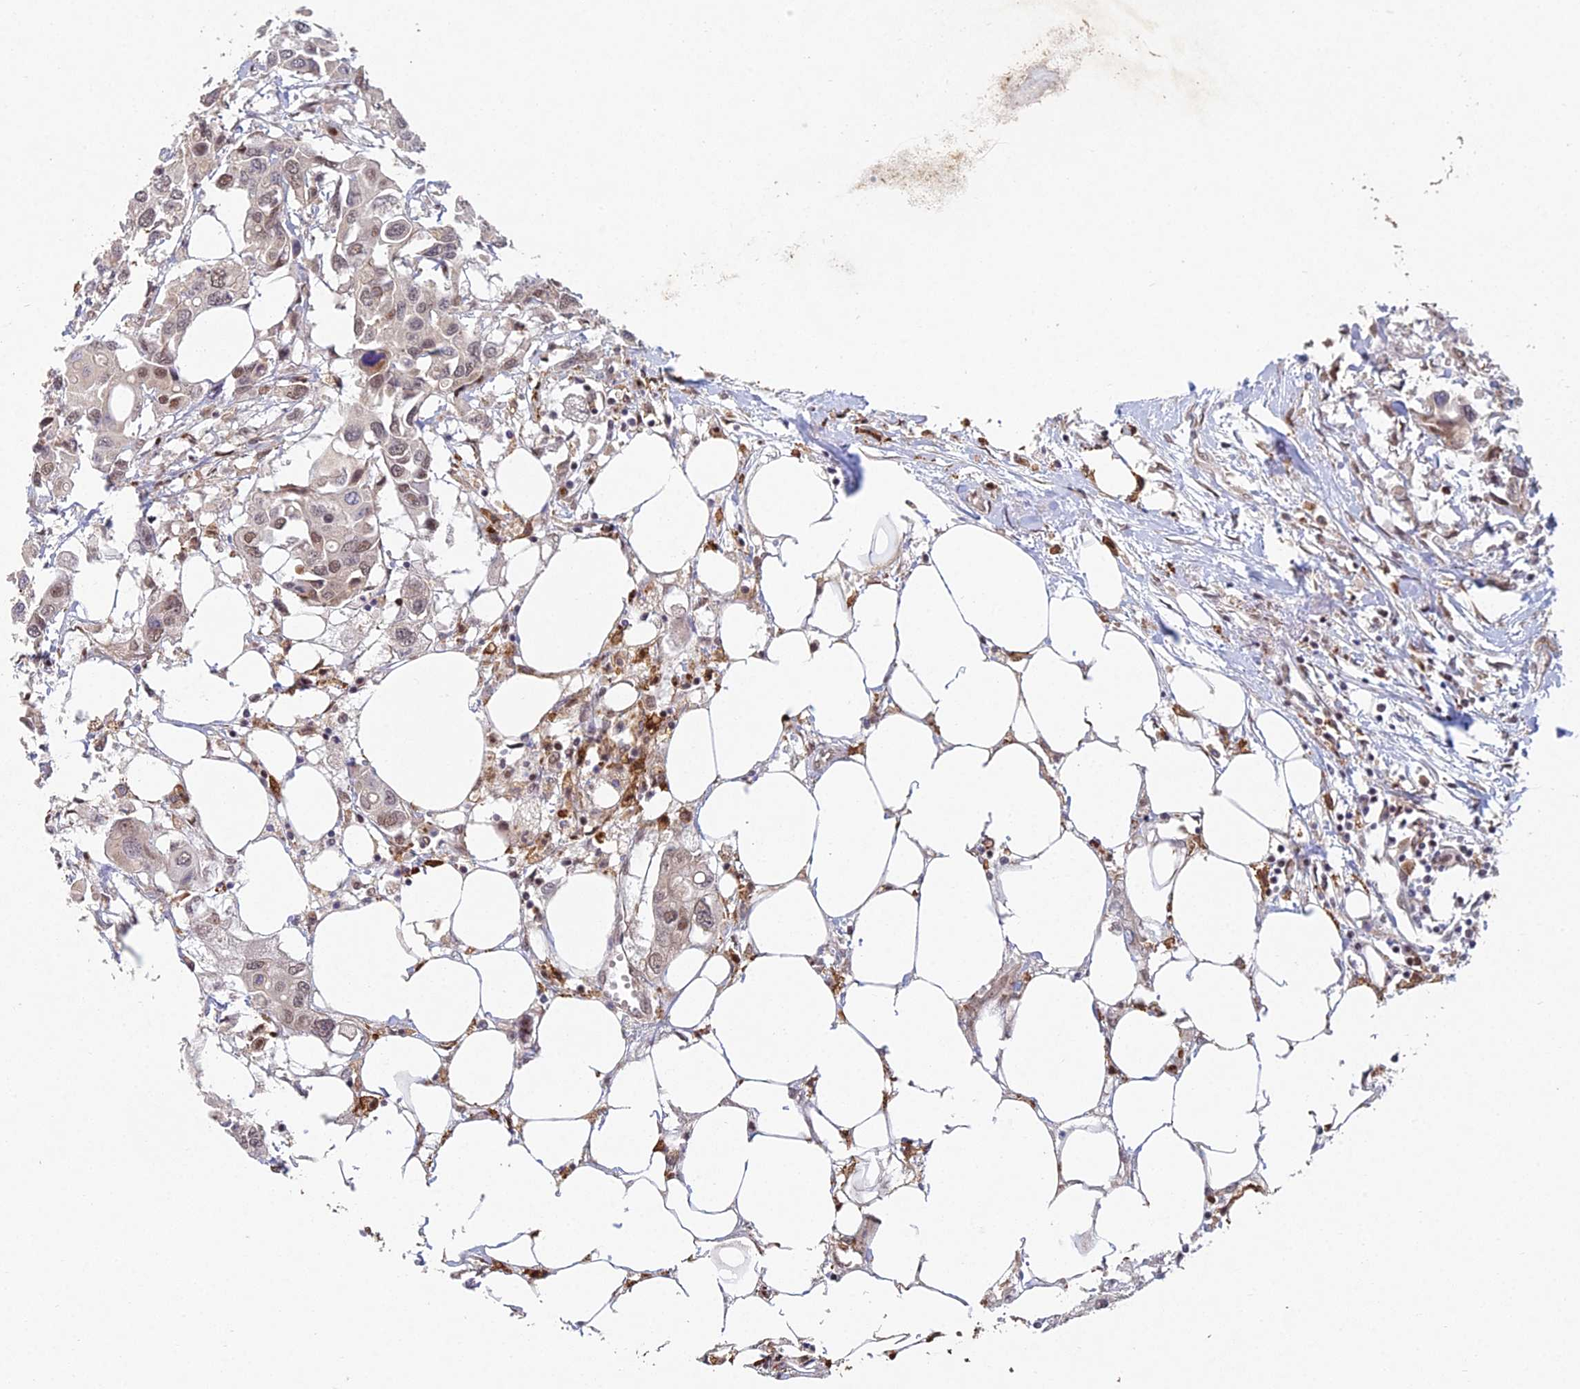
{"staining": {"intensity": "weak", "quantity": ">75%", "location": "nuclear"}, "tissue": "colorectal cancer", "cell_type": "Tumor cells", "image_type": "cancer", "snomed": [{"axis": "morphology", "description": "Adenocarcinoma, NOS"}, {"axis": "topography", "description": "Colon"}], "caption": "This micrograph reveals colorectal adenocarcinoma stained with immunohistochemistry to label a protein in brown. The nuclear of tumor cells show weak positivity for the protein. Nuclei are counter-stained blue.", "gene": "ABHD17A", "patient": {"sex": "male", "age": 77}}